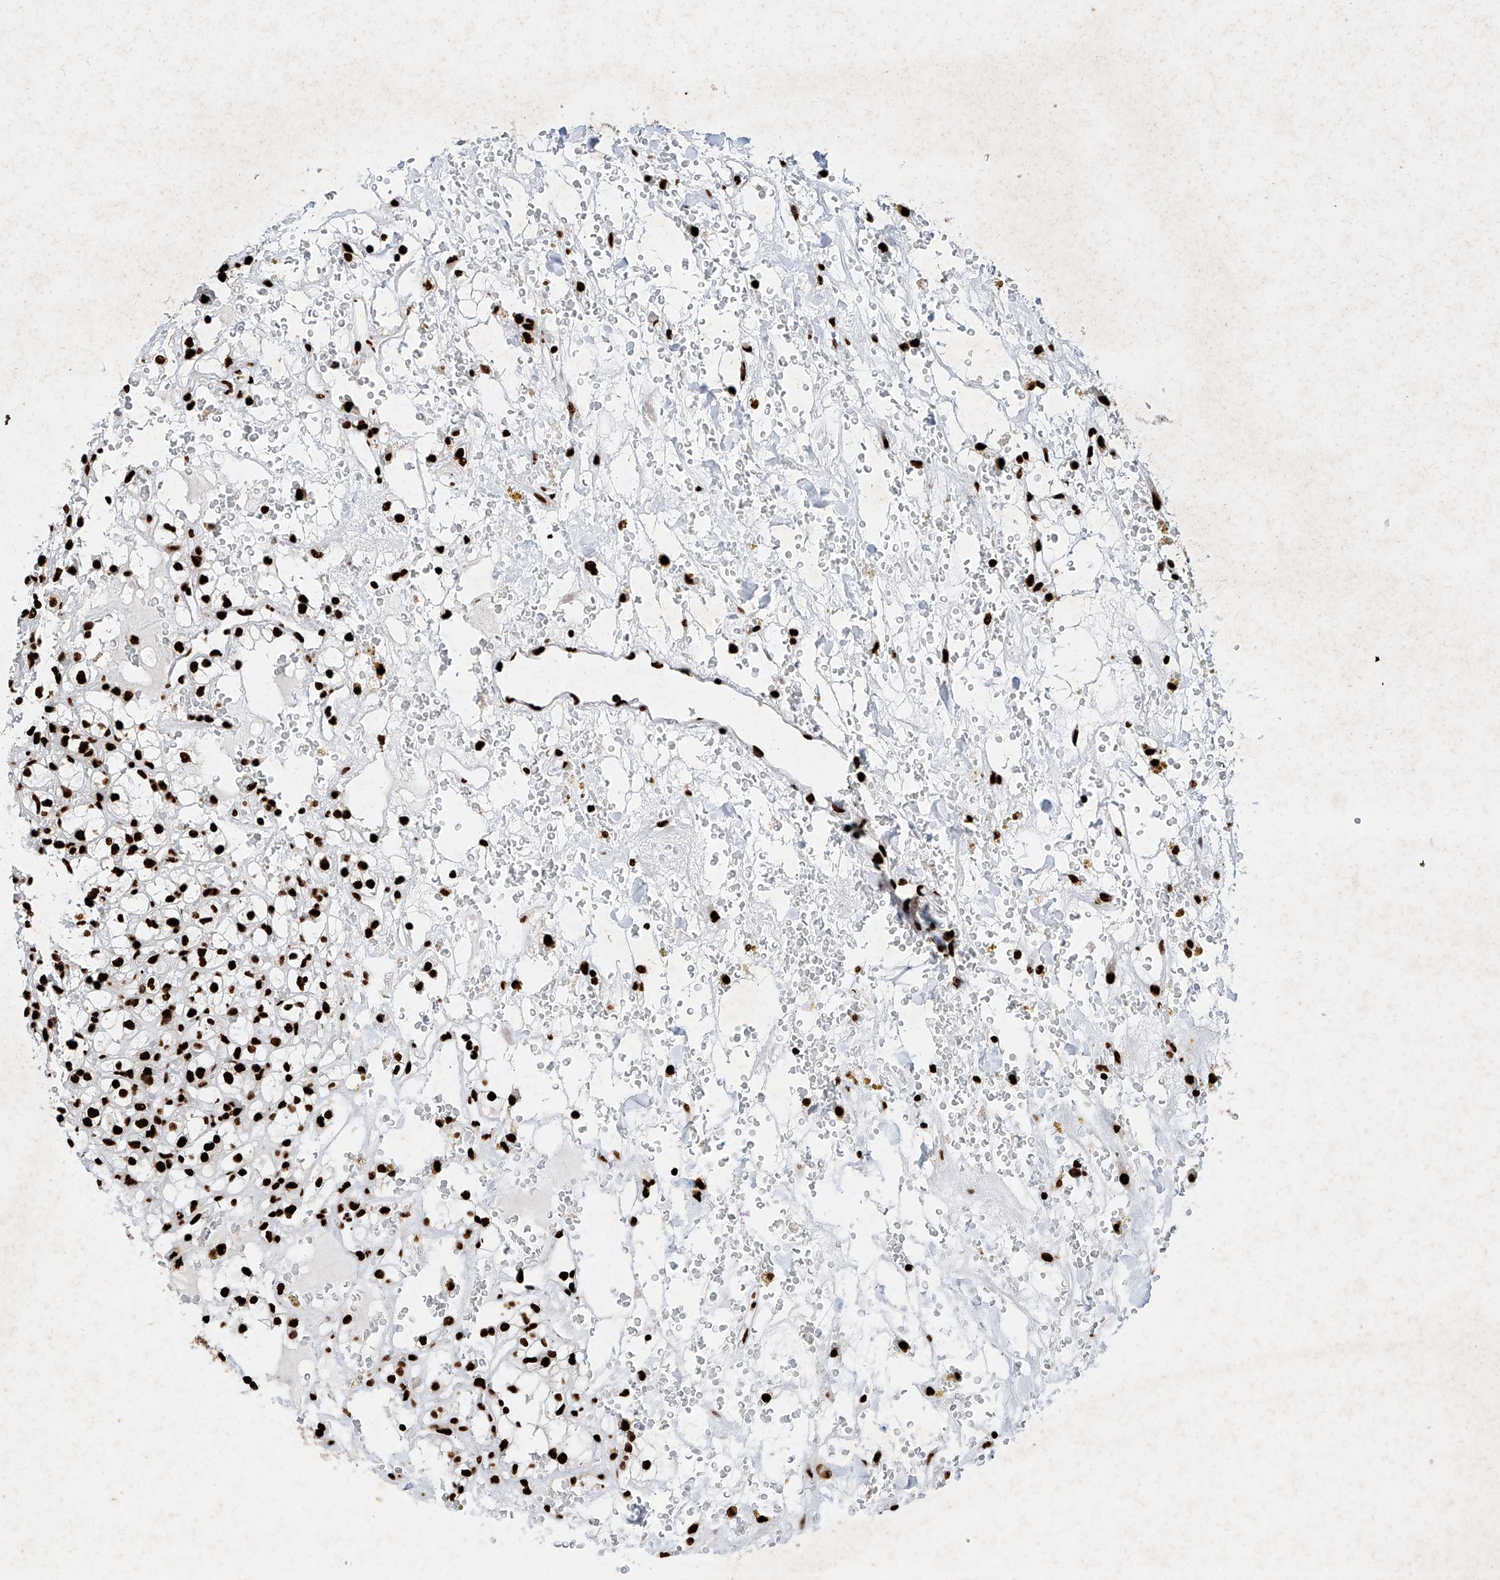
{"staining": {"intensity": "strong", "quantity": ">75%", "location": "nuclear"}, "tissue": "renal cancer", "cell_type": "Tumor cells", "image_type": "cancer", "snomed": [{"axis": "morphology", "description": "Adenocarcinoma, NOS"}, {"axis": "topography", "description": "Kidney"}], "caption": "Immunohistochemistry photomicrograph of neoplastic tissue: adenocarcinoma (renal) stained using IHC reveals high levels of strong protein expression localized specifically in the nuclear of tumor cells, appearing as a nuclear brown color.", "gene": "SRSF6", "patient": {"sex": "male", "age": 61}}